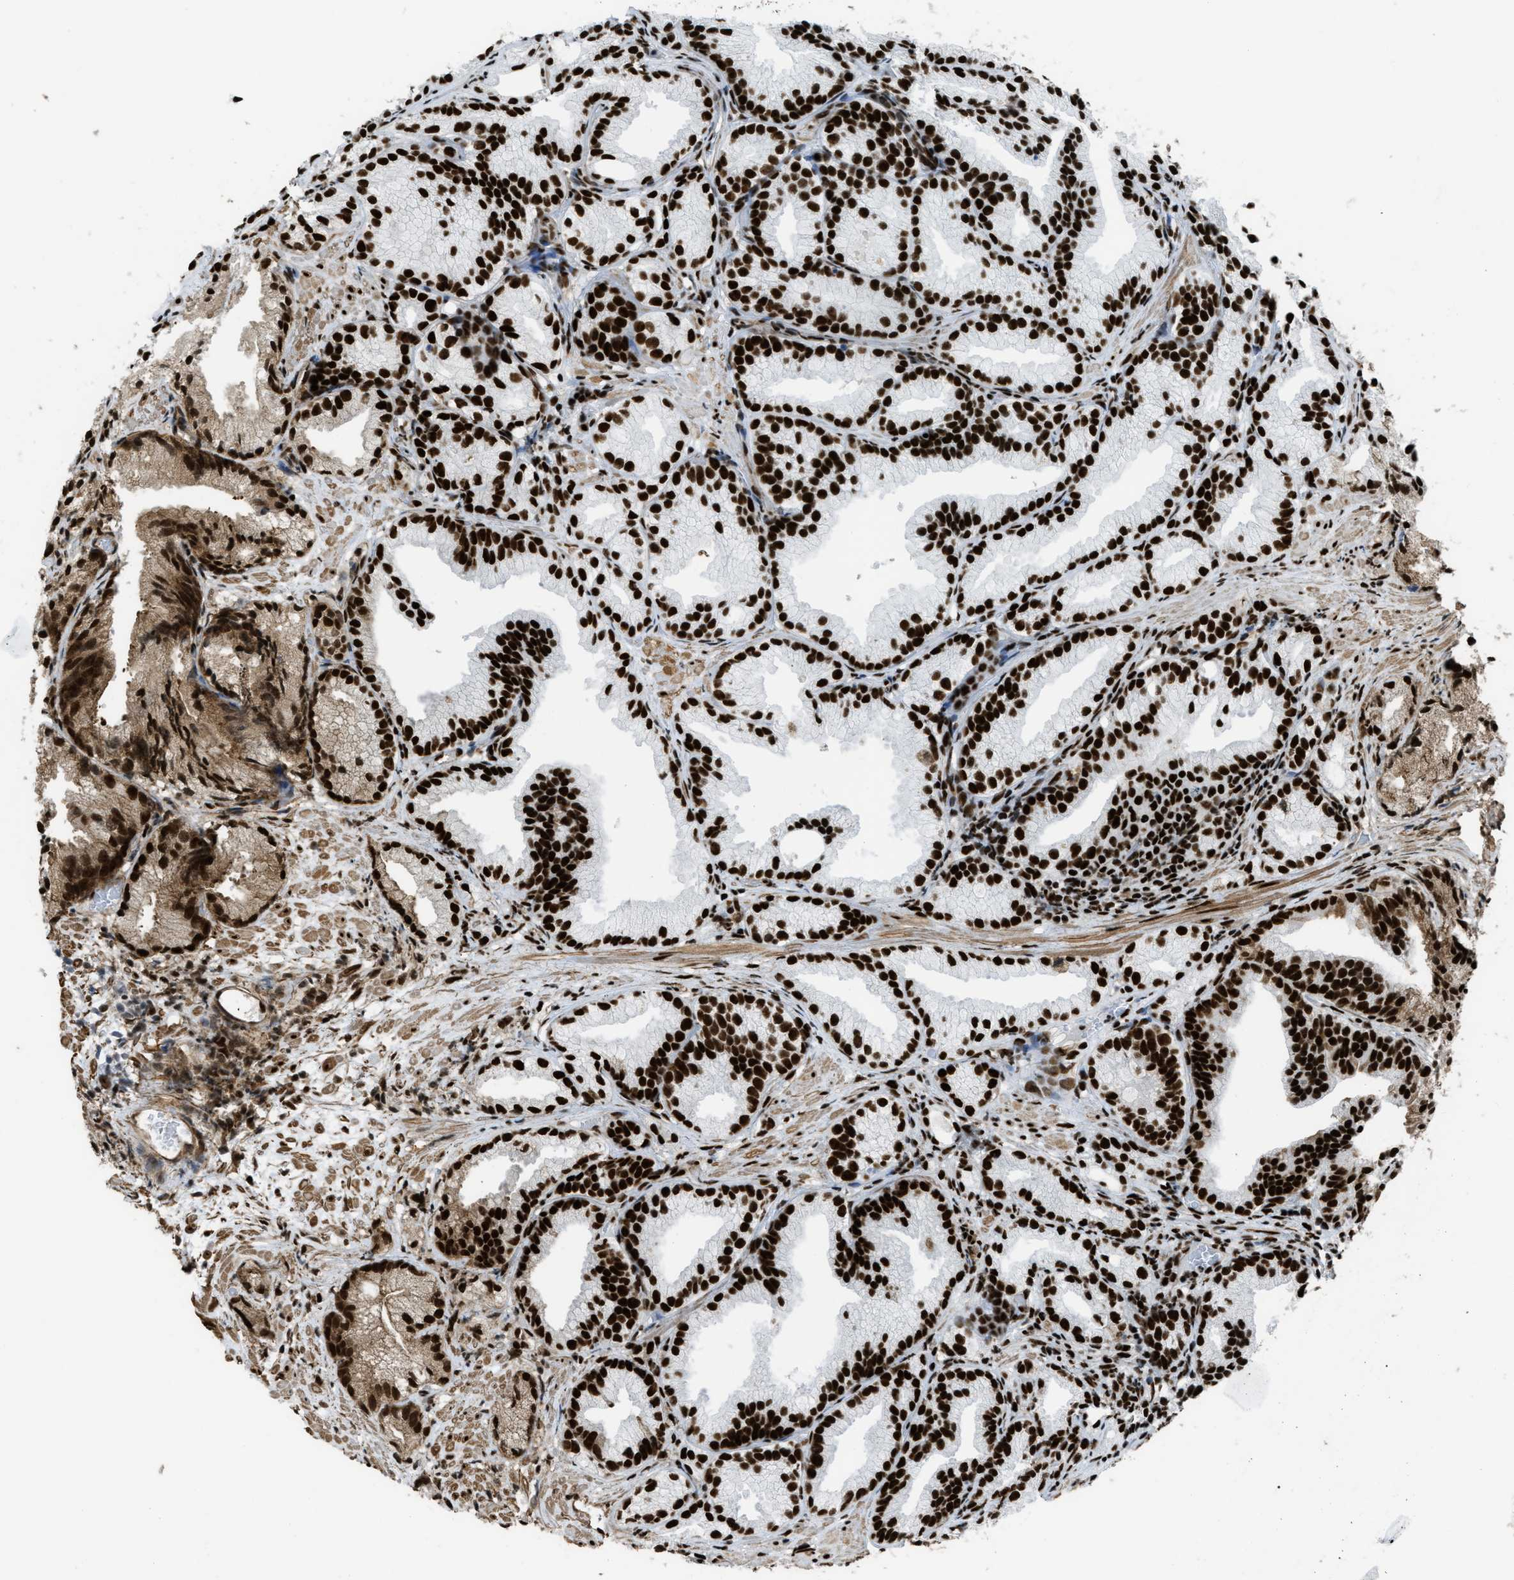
{"staining": {"intensity": "strong", "quantity": ">75%", "location": "nuclear"}, "tissue": "prostate cancer", "cell_type": "Tumor cells", "image_type": "cancer", "snomed": [{"axis": "morphology", "description": "Adenocarcinoma, Low grade"}, {"axis": "topography", "description": "Prostate"}], "caption": "A photomicrograph of prostate cancer stained for a protein shows strong nuclear brown staining in tumor cells.", "gene": "ZNF207", "patient": {"sex": "male", "age": 89}}